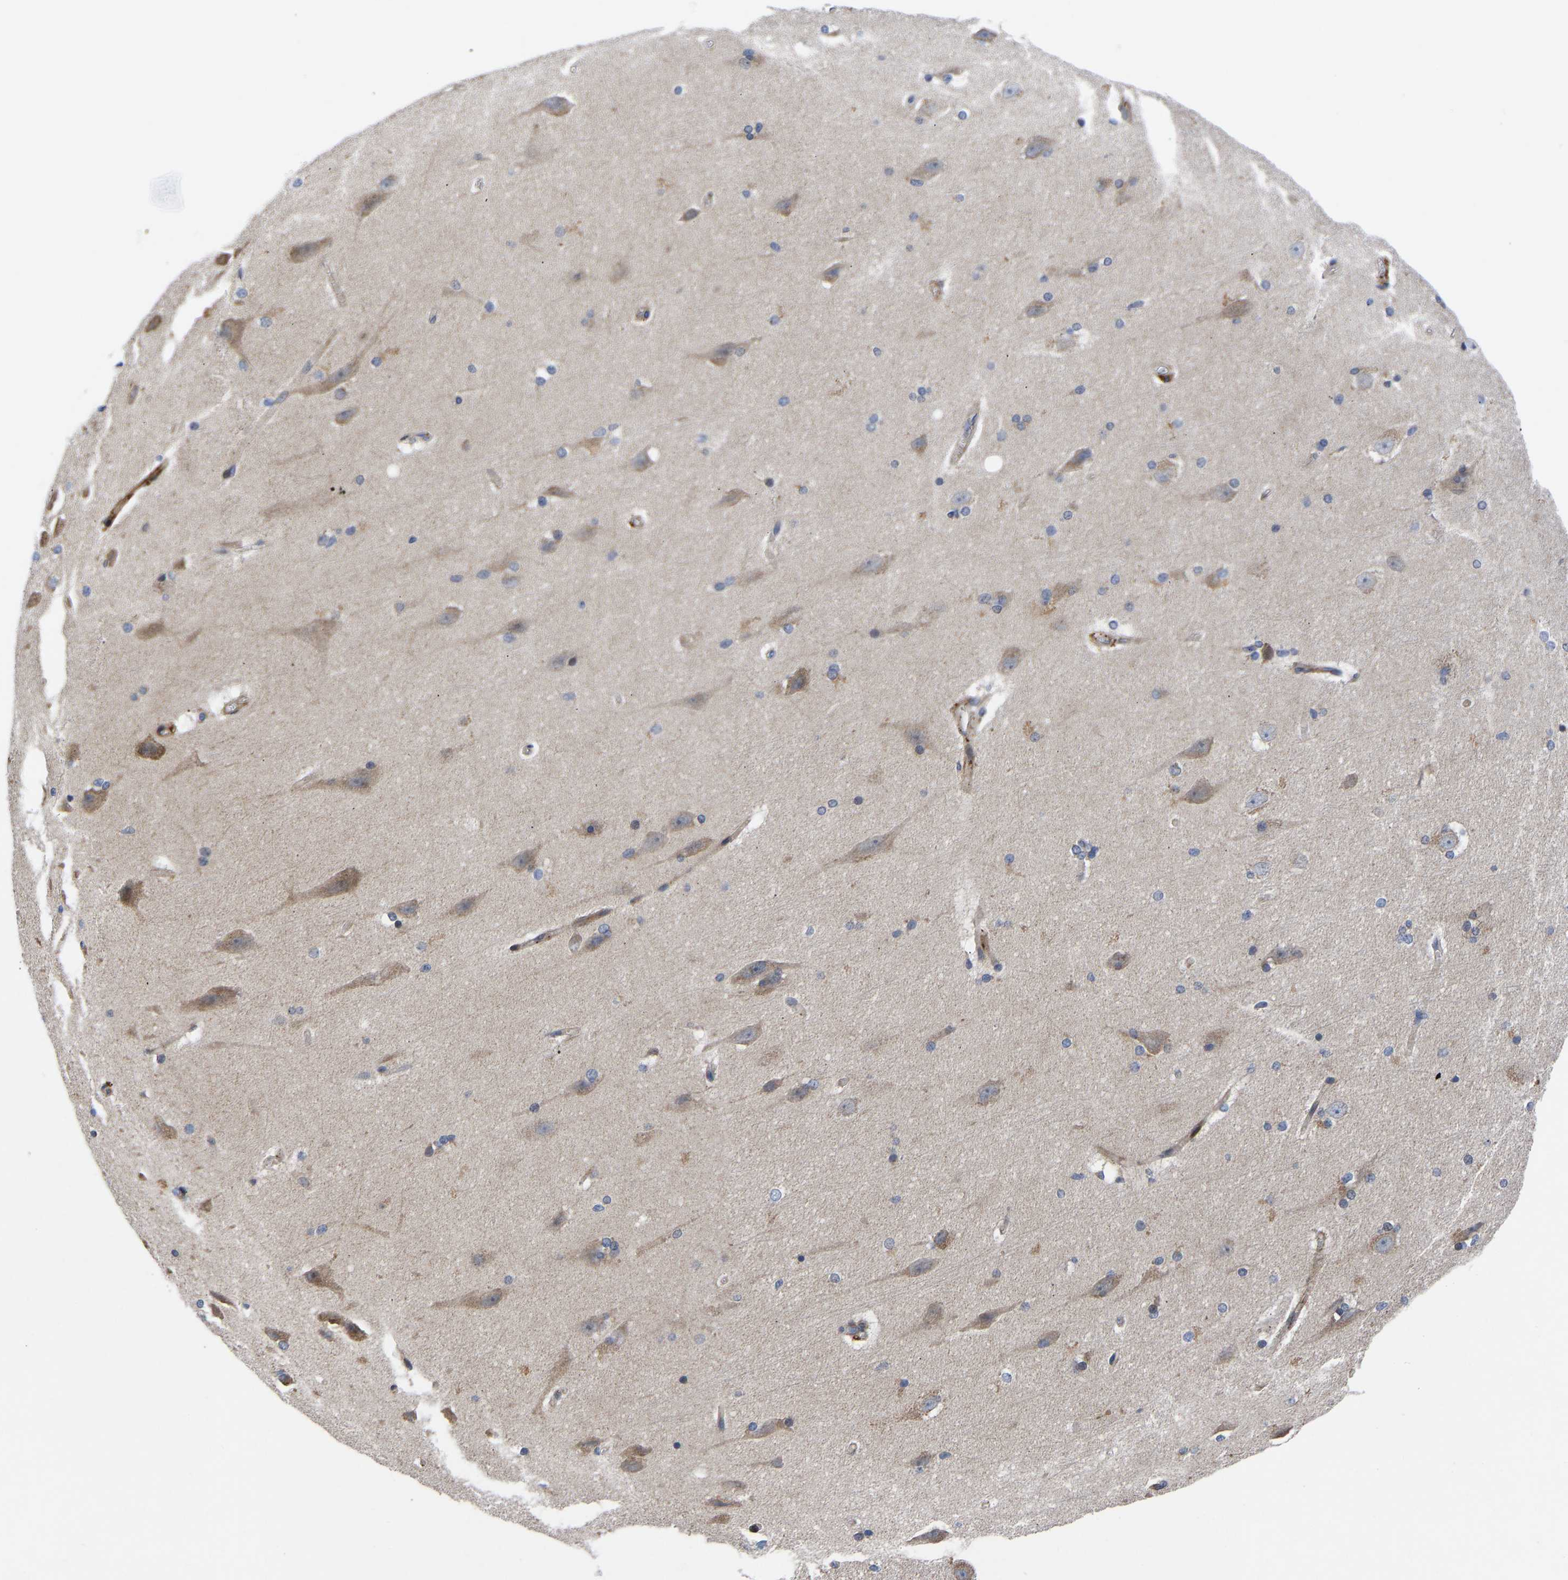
{"staining": {"intensity": "weak", "quantity": ">75%", "location": "cytoplasmic/membranous"}, "tissue": "cerebral cortex", "cell_type": "Endothelial cells", "image_type": "normal", "snomed": [{"axis": "morphology", "description": "Normal tissue, NOS"}, {"axis": "topography", "description": "Cerebral cortex"}, {"axis": "topography", "description": "Hippocampus"}], "caption": "About >75% of endothelial cells in normal cerebral cortex exhibit weak cytoplasmic/membranous protein staining as visualized by brown immunohistochemical staining.", "gene": "TMEM38B", "patient": {"sex": "female", "age": 19}}